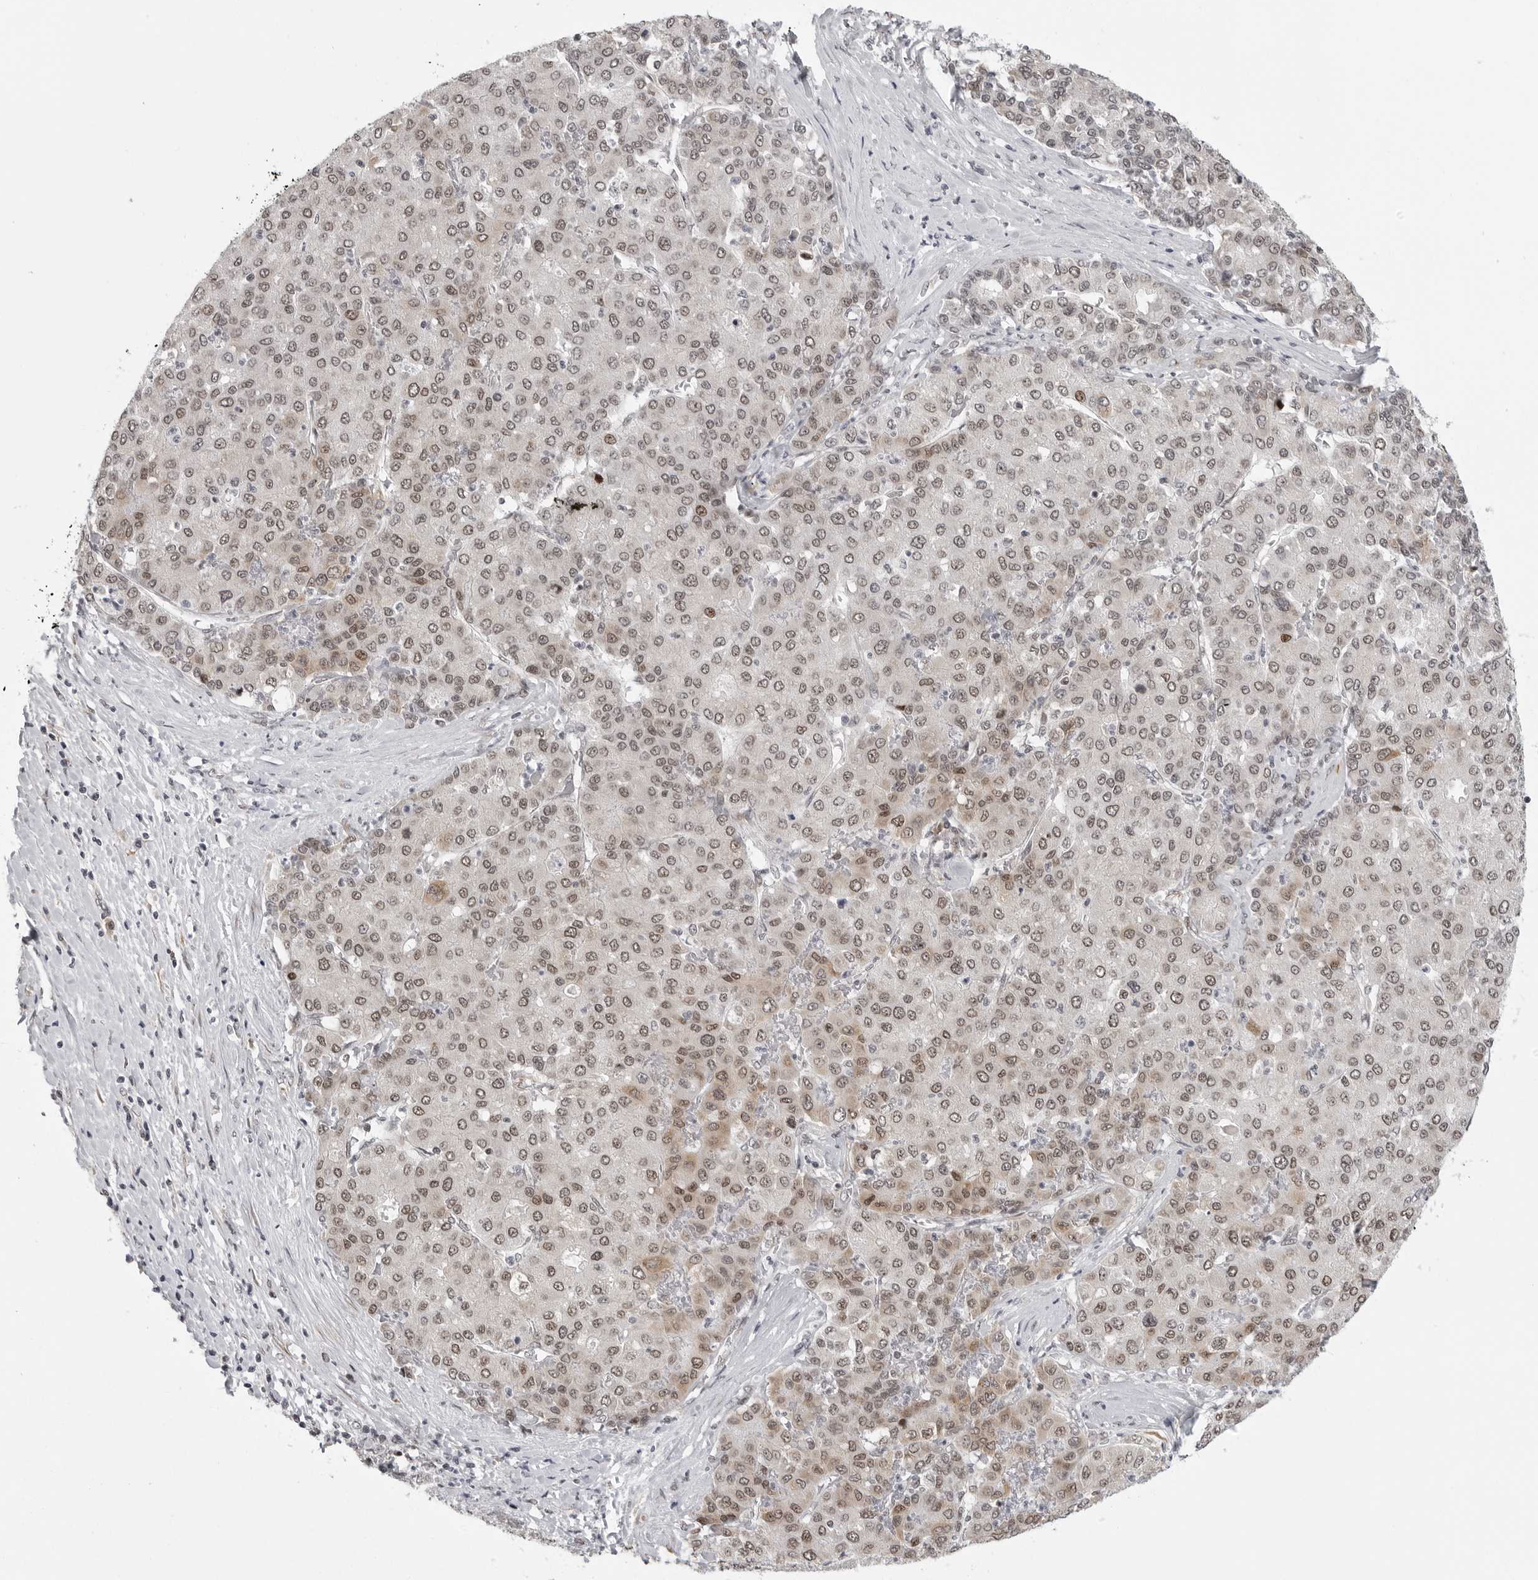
{"staining": {"intensity": "moderate", "quantity": ">75%", "location": "nuclear"}, "tissue": "liver cancer", "cell_type": "Tumor cells", "image_type": "cancer", "snomed": [{"axis": "morphology", "description": "Carcinoma, Hepatocellular, NOS"}, {"axis": "topography", "description": "Liver"}], "caption": "The photomicrograph shows staining of liver cancer, revealing moderate nuclear protein expression (brown color) within tumor cells.", "gene": "PRDM10", "patient": {"sex": "male", "age": 65}}